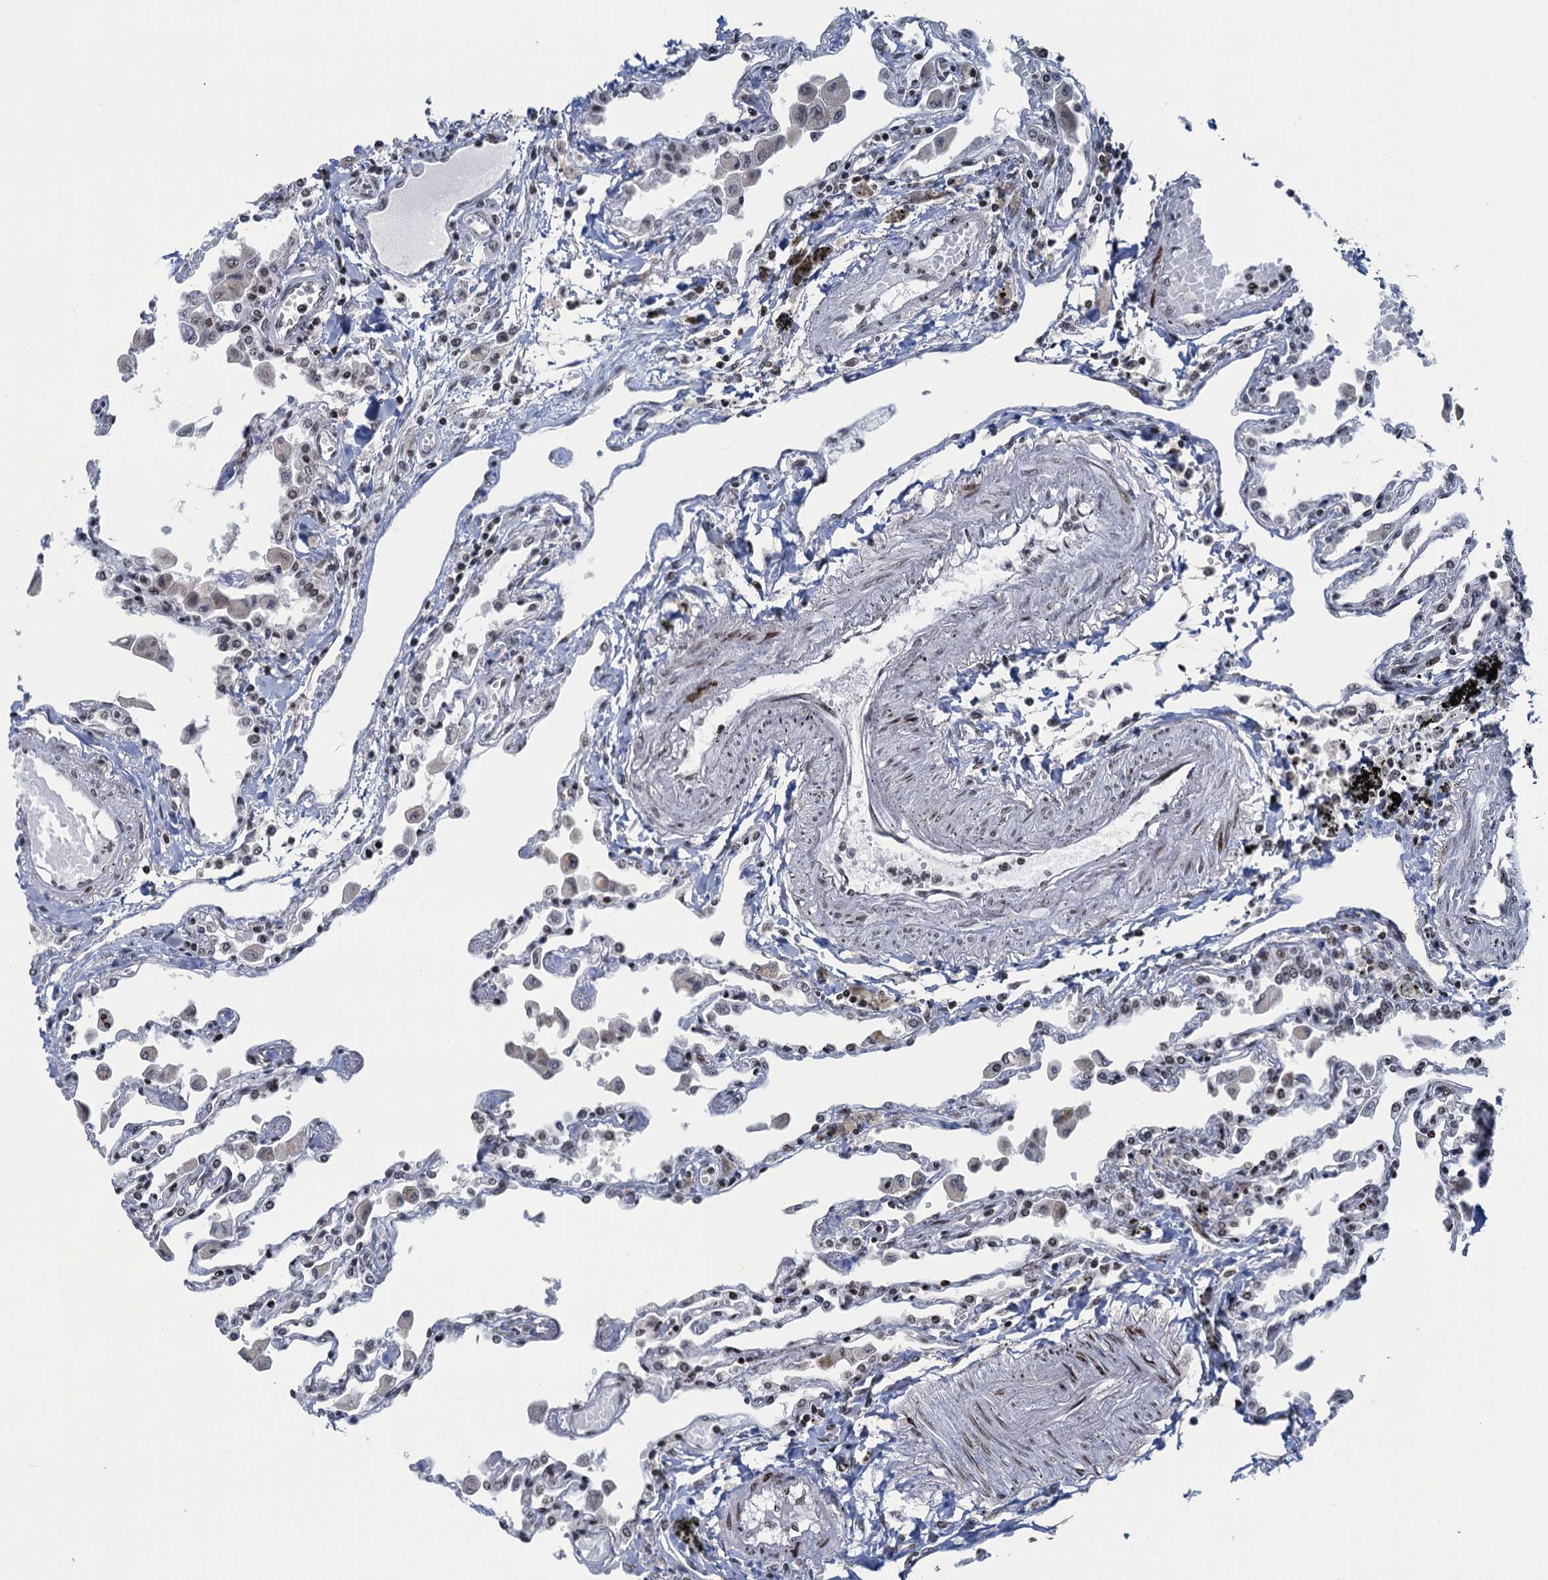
{"staining": {"intensity": "negative", "quantity": "none", "location": "none"}, "tissue": "lung", "cell_type": "Alveolar cells", "image_type": "normal", "snomed": [{"axis": "morphology", "description": "Normal tissue, NOS"}, {"axis": "topography", "description": "Bronchus"}, {"axis": "topography", "description": "Lung"}], "caption": "The image demonstrates no significant expression in alveolar cells of lung.", "gene": "FYB1", "patient": {"sex": "female", "age": 49}}